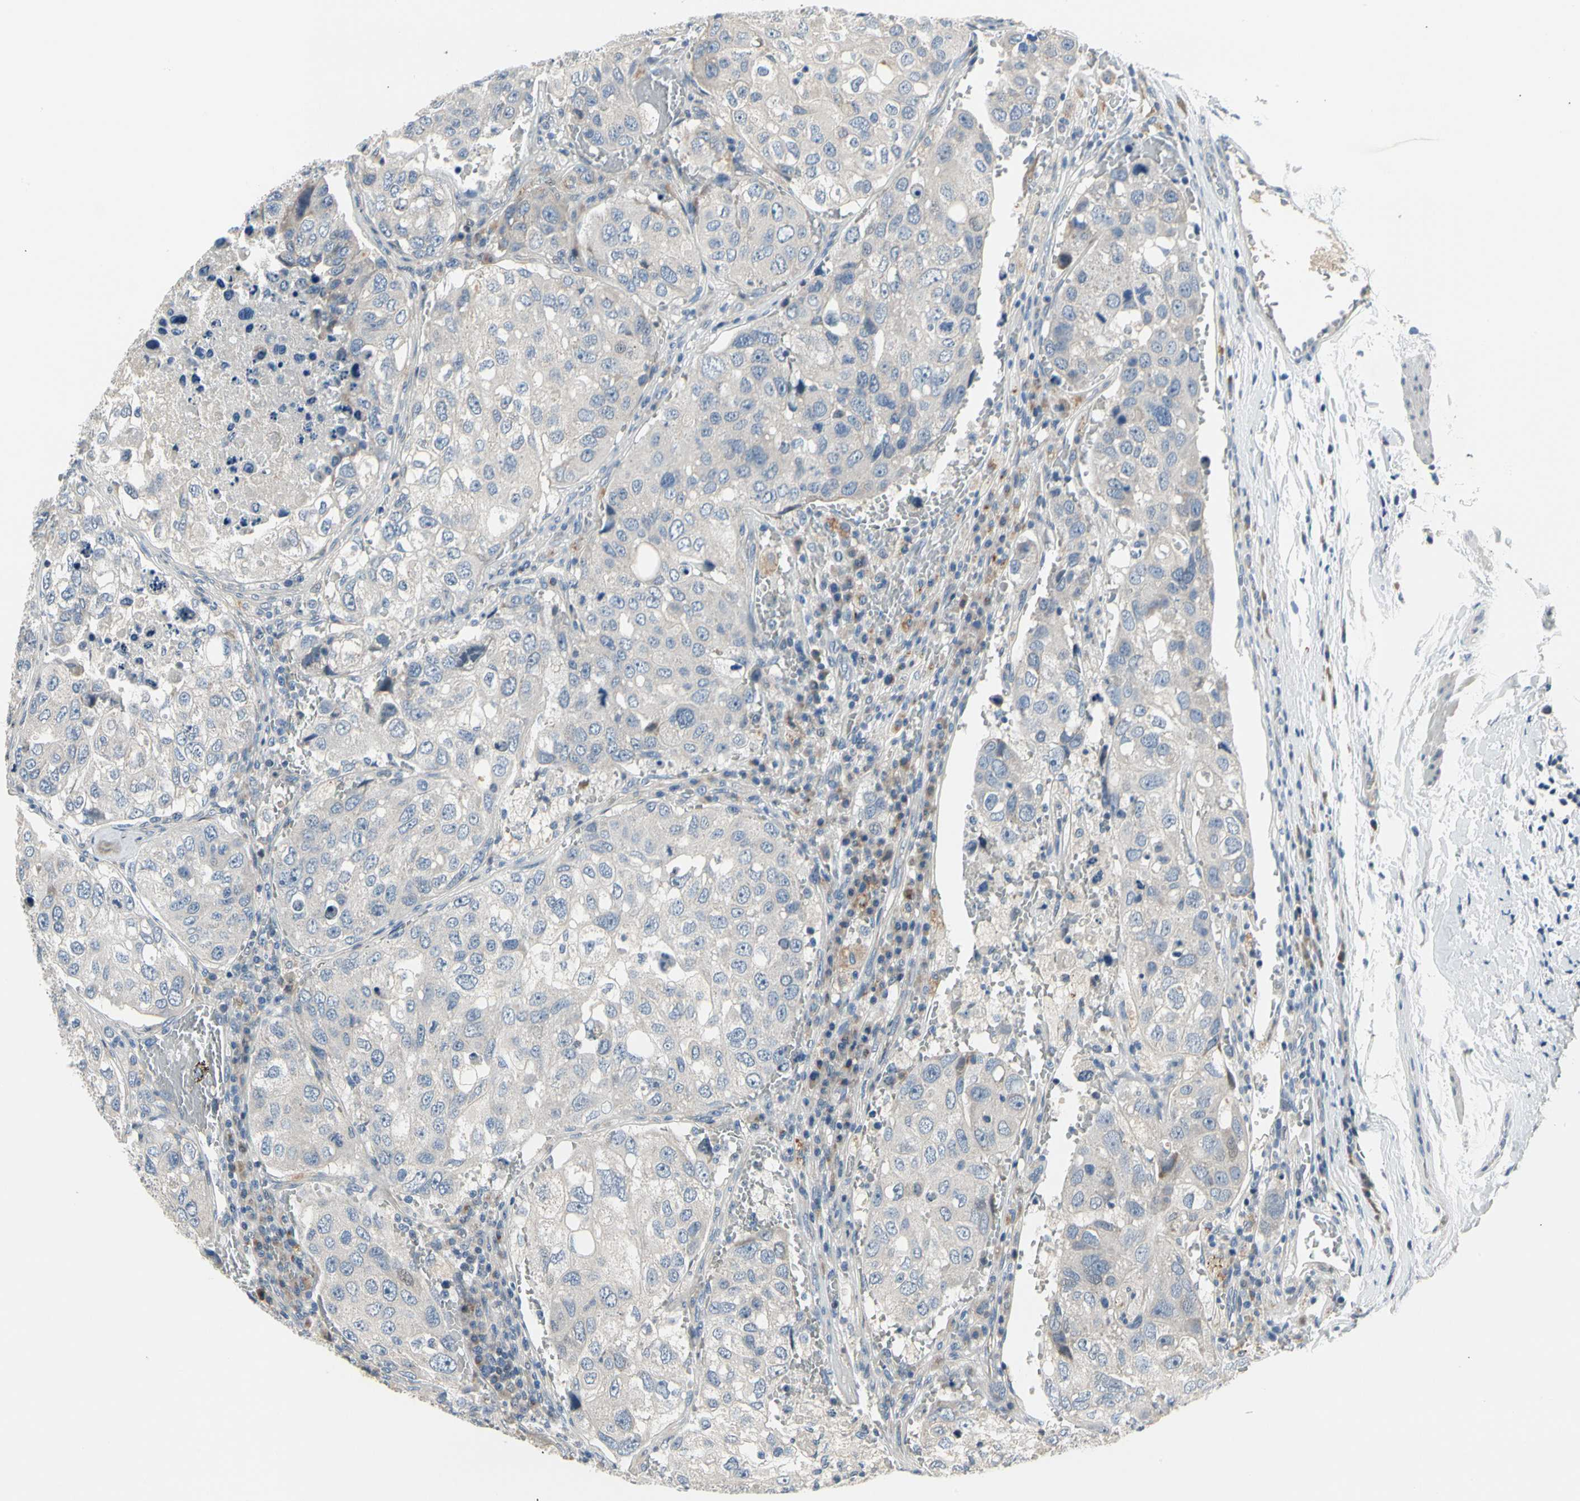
{"staining": {"intensity": "negative", "quantity": "none", "location": "none"}, "tissue": "urothelial cancer", "cell_type": "Tumor cells", "image_type": "cancer", "snomed": [{"axis": "morphology", "description": "Urothelial carcinoma, High grade"}, {"axis": "topography", "description": "Lymph node"}, {"axis": "topography", "description": "Urinary bladder"}], "caption": "Tumor cells are negative for brown protein staining in urothelial cancer.", "gene": "NFASC", "patient": {"sex": "male", "age": 51}}